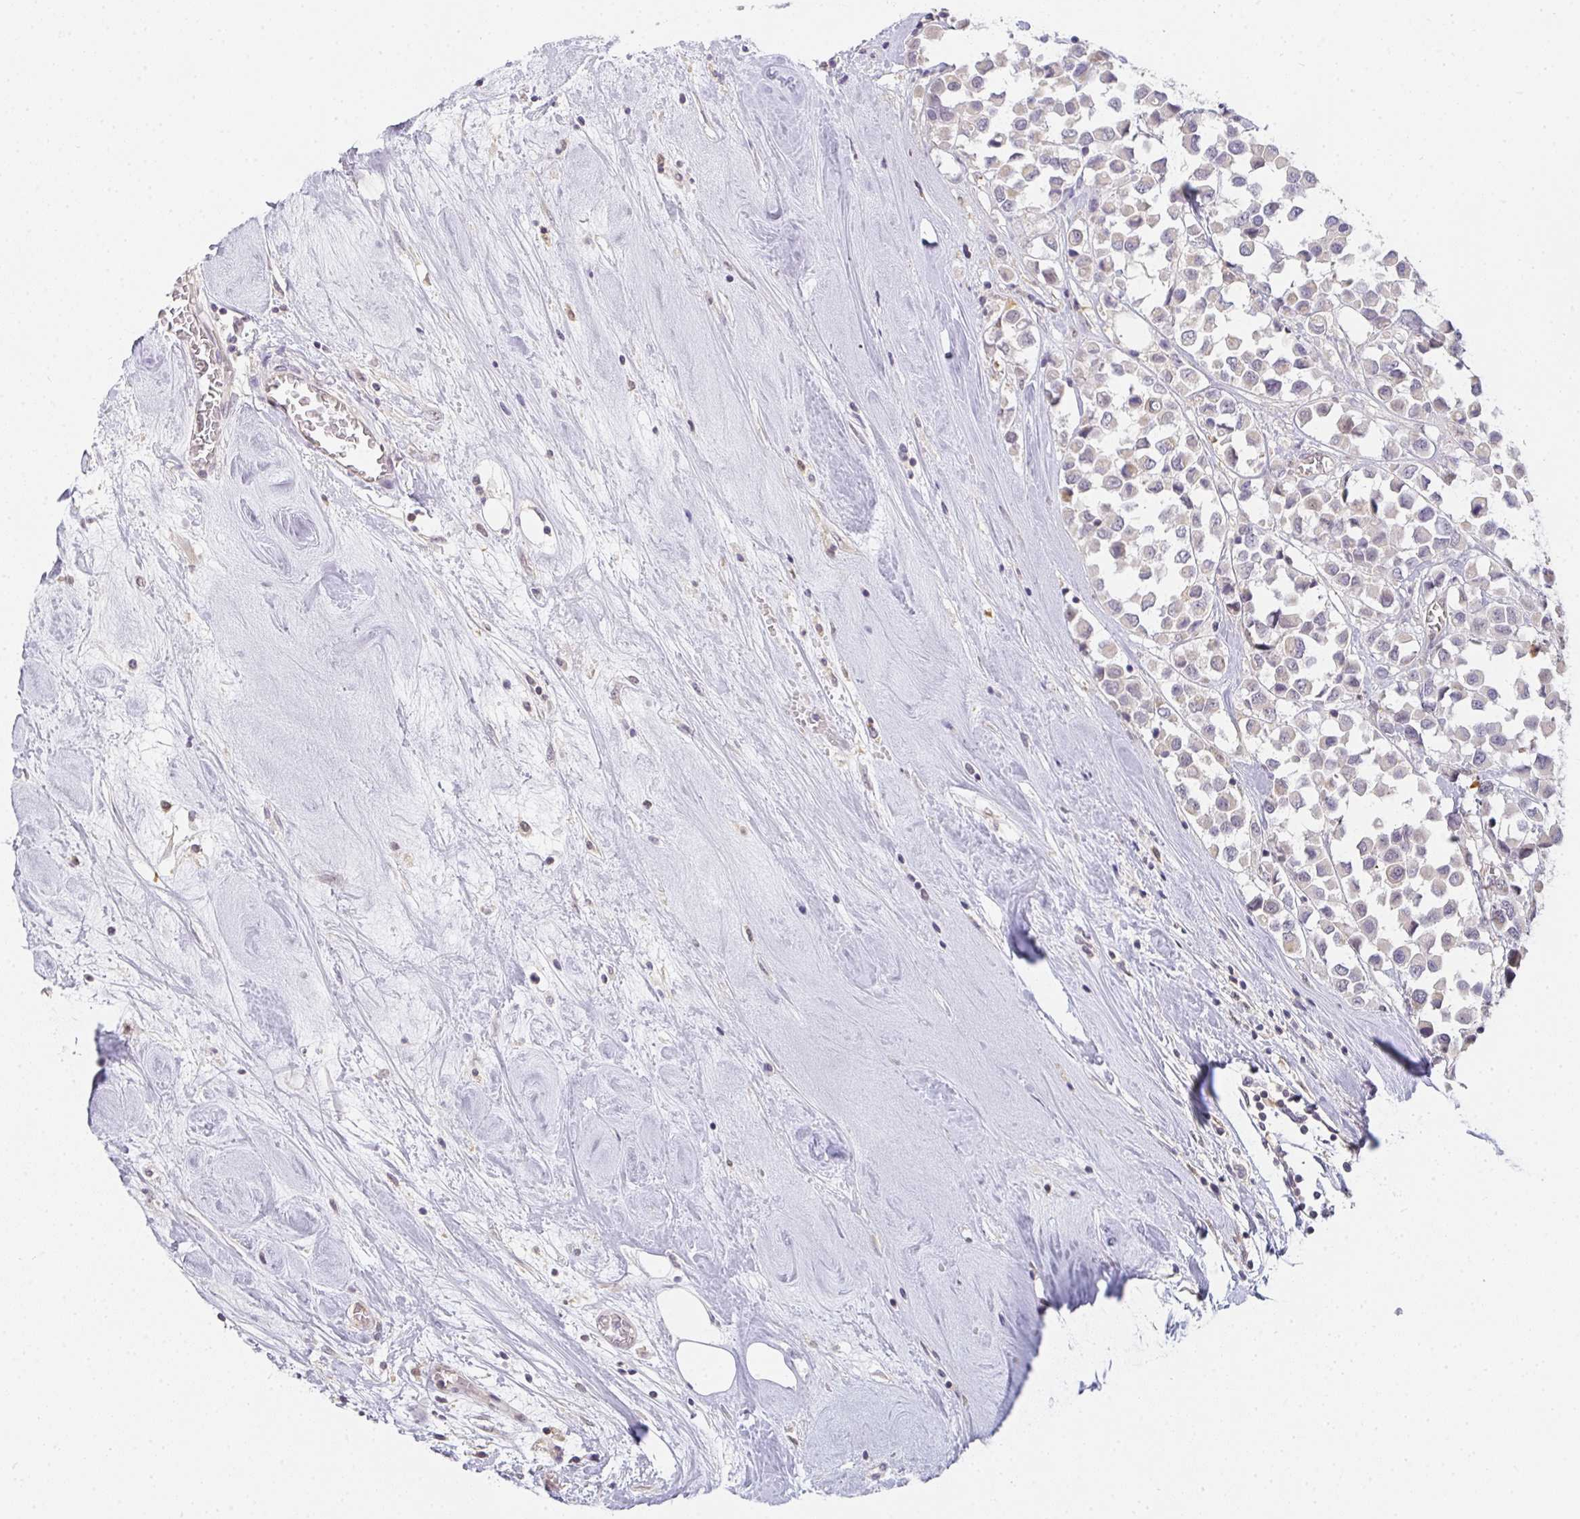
{"staining": {"intensity": "negative", "quantity": "none", "location": "none"}, "tissue": "breast cancer", "cell_type": "Tumor cells", "image_type": "cancer", "snomed": [{"axis": "morphology", "description": "Duct carcinoma"}, {"axis": "topography", "description": "Breast"}], "caption": "IHC image of neoplastic tissue: human invasive ductal carcinoma (breast) stained with DAB displays no significant protein expression in tumor cells.", "gene": "GSDMB", "patient": {"sex": "female", "age": 61}}